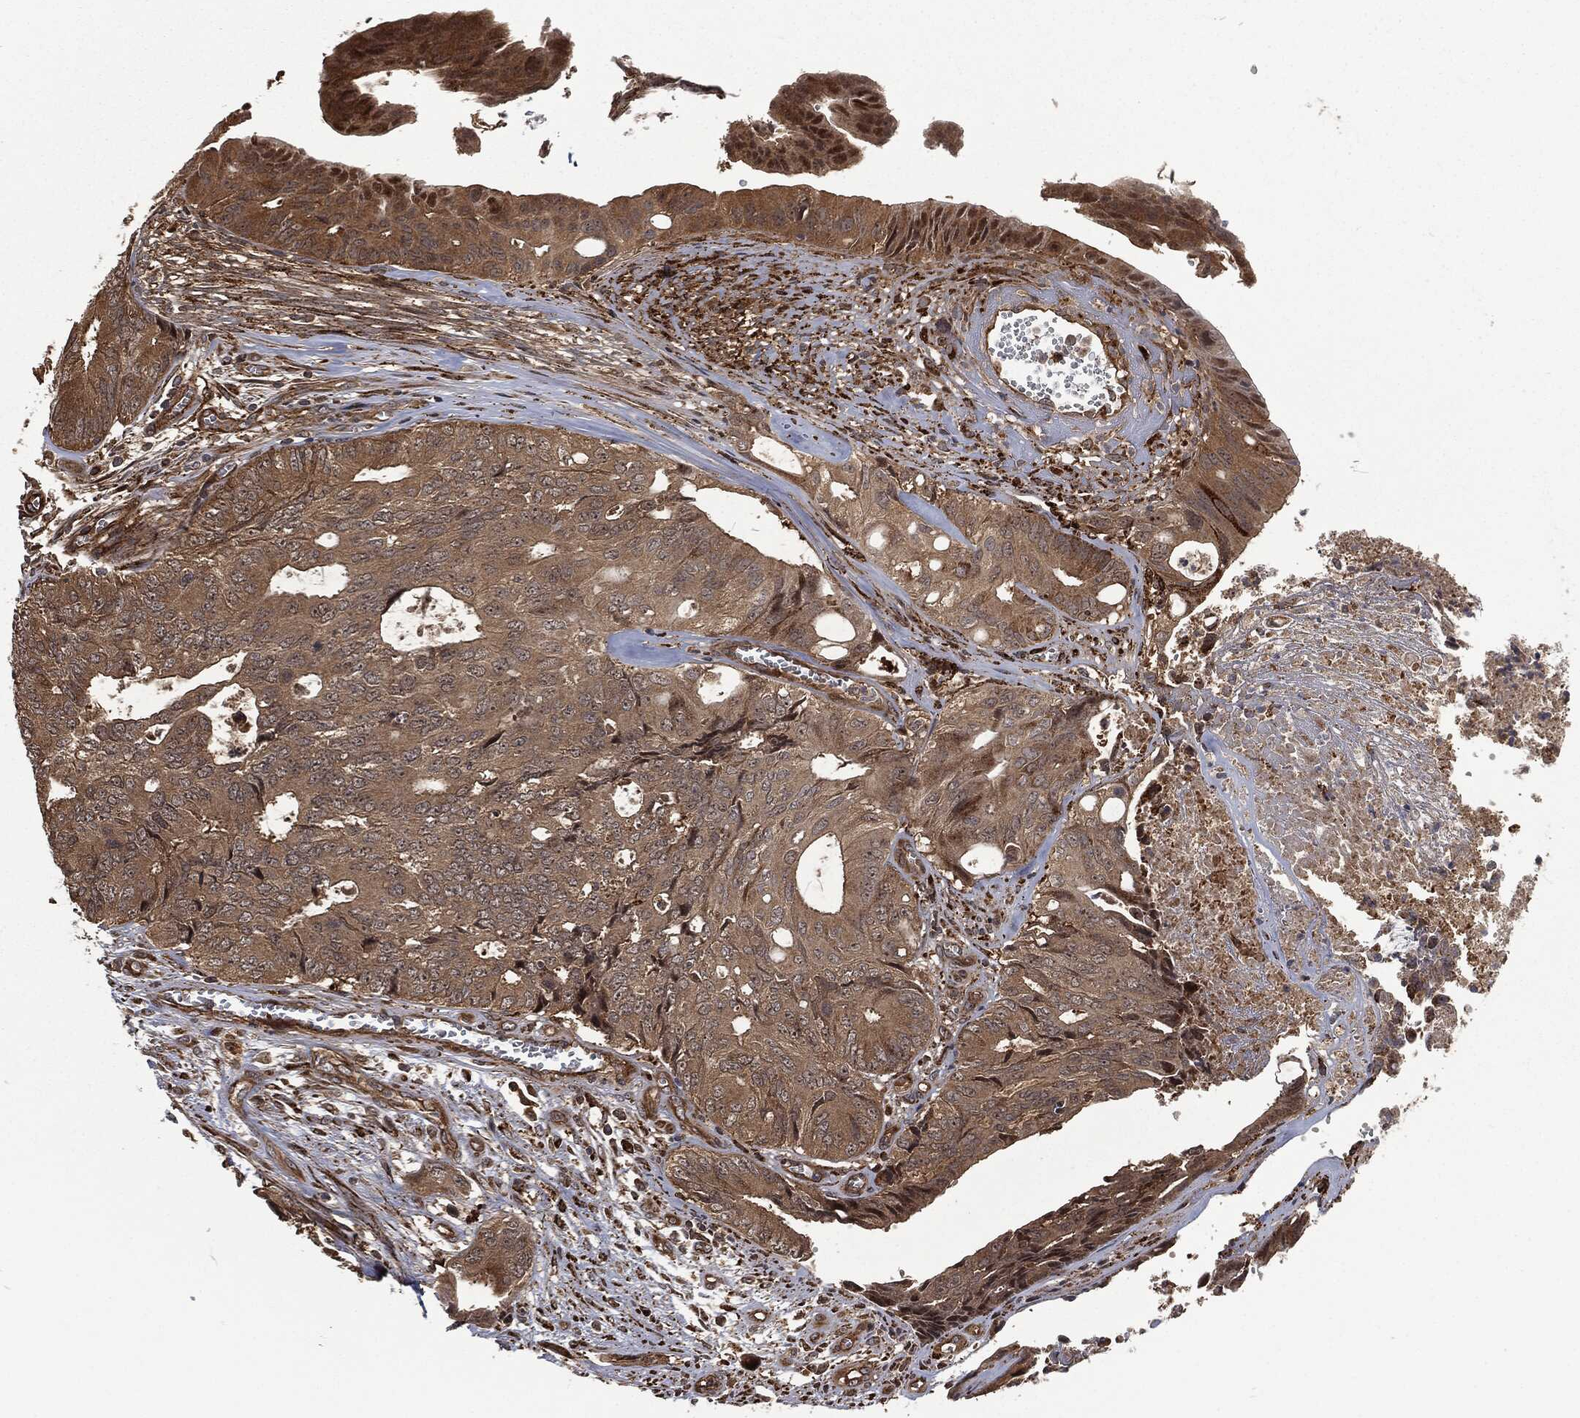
{"staining": {"intensity": "weak", "quantity": ">75%", "location": "cytoplasmic/membranous"}, "tissue": "colorectal cancer", "cell_type": "Tumor cells", "image_type": "cancer", "snomed": [{"axis": "morphology", "description": "Normal tissue, NOS"}, {"axis": "morphology", "description": "Adenocarcinoma, NOS"}, {"axis": "topography", "description": "Colon"}], "caption": "Colorectal adenocarcinoma was stained to show a protein in brown. There is low levels of weak cytoplasmic/membranous staining in approximately >75% of tumor cells.", "gene": "RFTN1", "patient": {"sex": "male", "age": 65}}